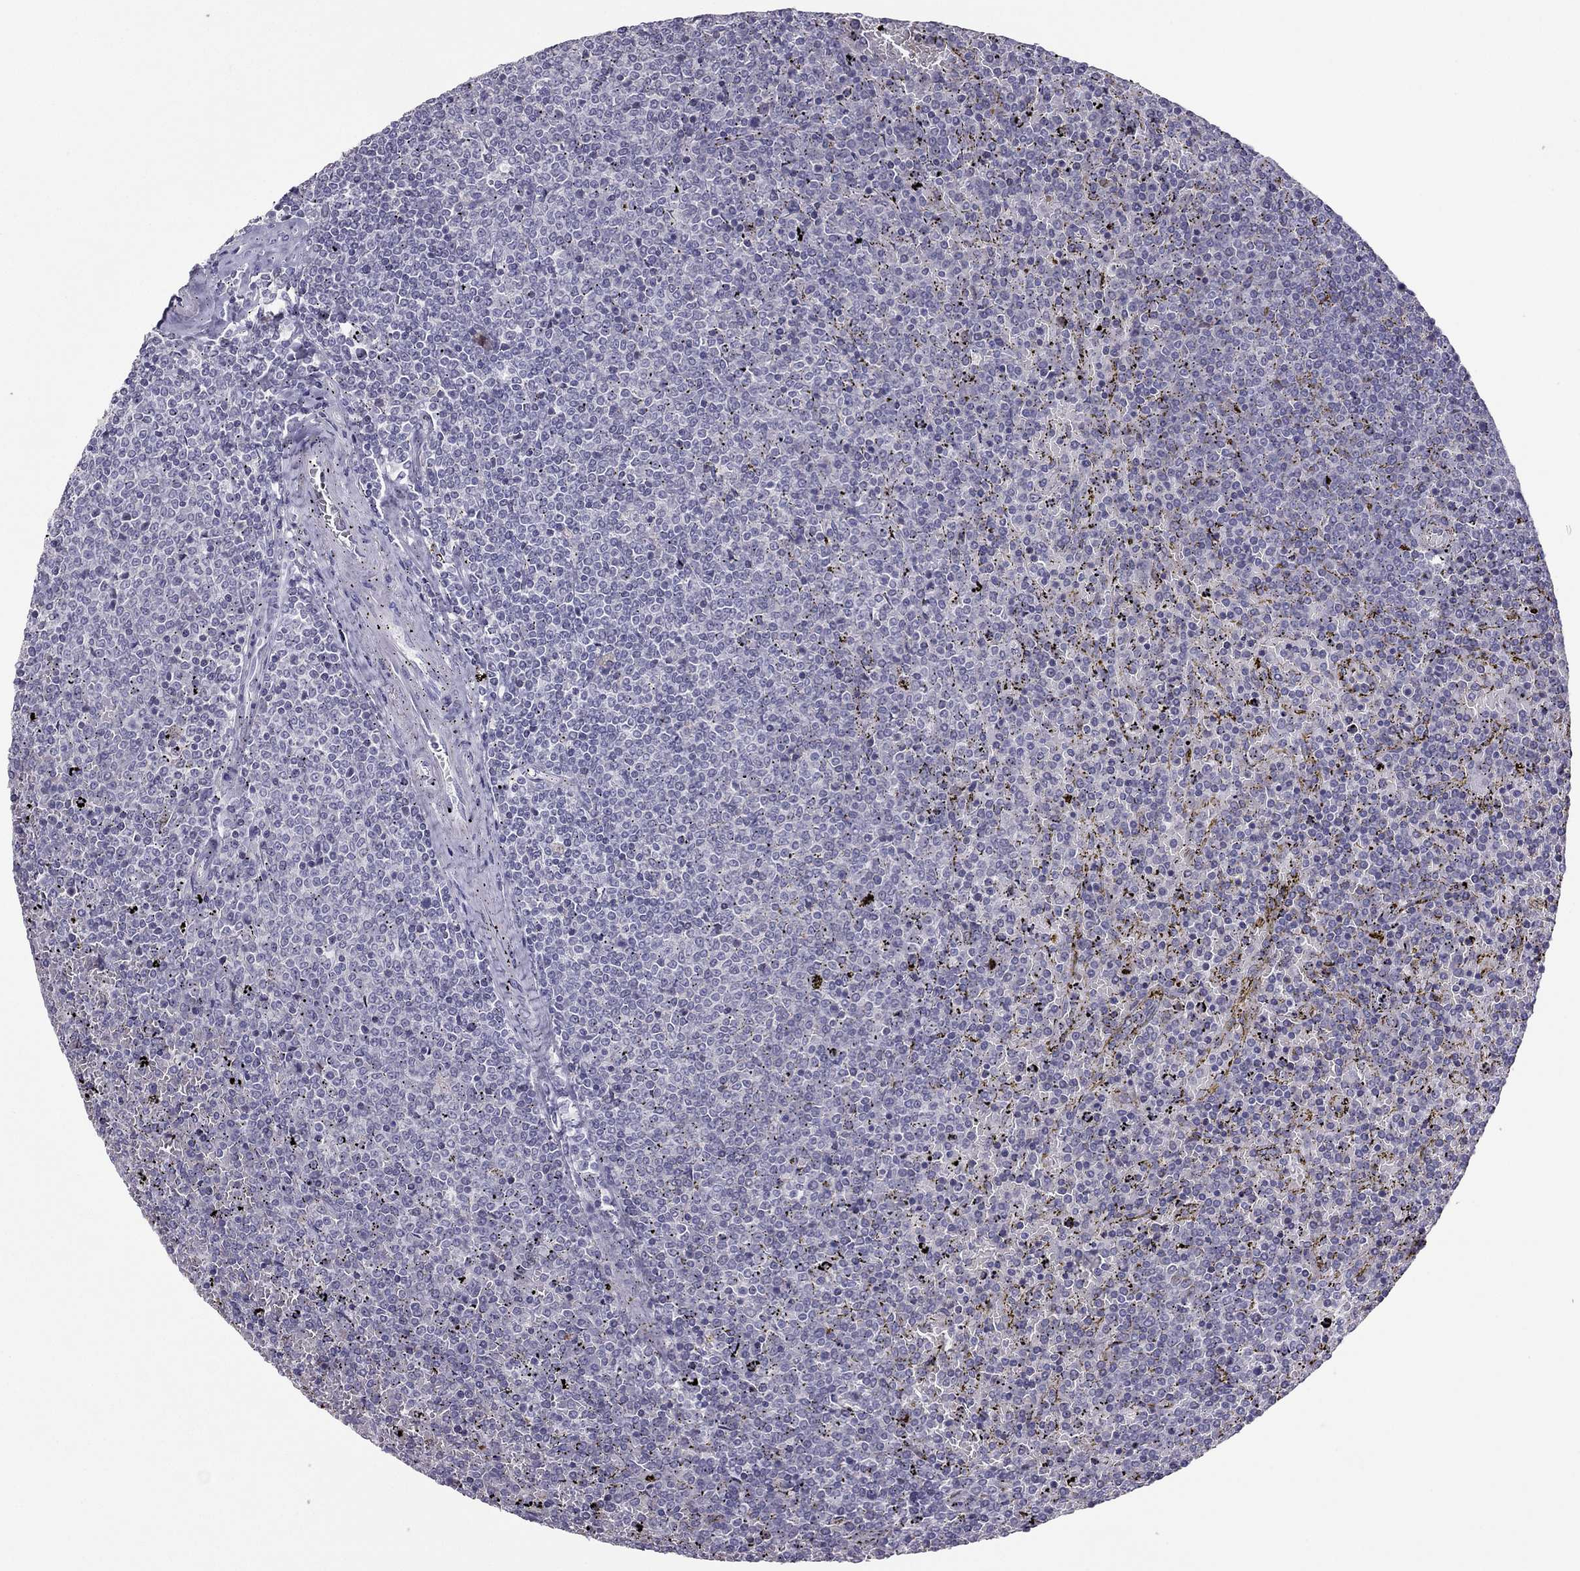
{"staining": {"intensity": "negative", "quantity": "none", "location": "none"}, "tissue": "lymphoma", "cell_type": "Tumor cells", "image_type": "cancer", "snomed": [{"axis": "morphology", "description": "Malignant lymphoma, non-Hodgkin's type, Low grade"}, {"axis": "topography", "description": "Spleen"}], "caption": "This photomicrograph is of lymphoma stained with immunohistochemistry to label a protein in brown with the nuclei are counter-stained blue. There is no positivity in tumor cells.", "gene": "RGS8", "patient": {"sex": "female", "age": 77}}